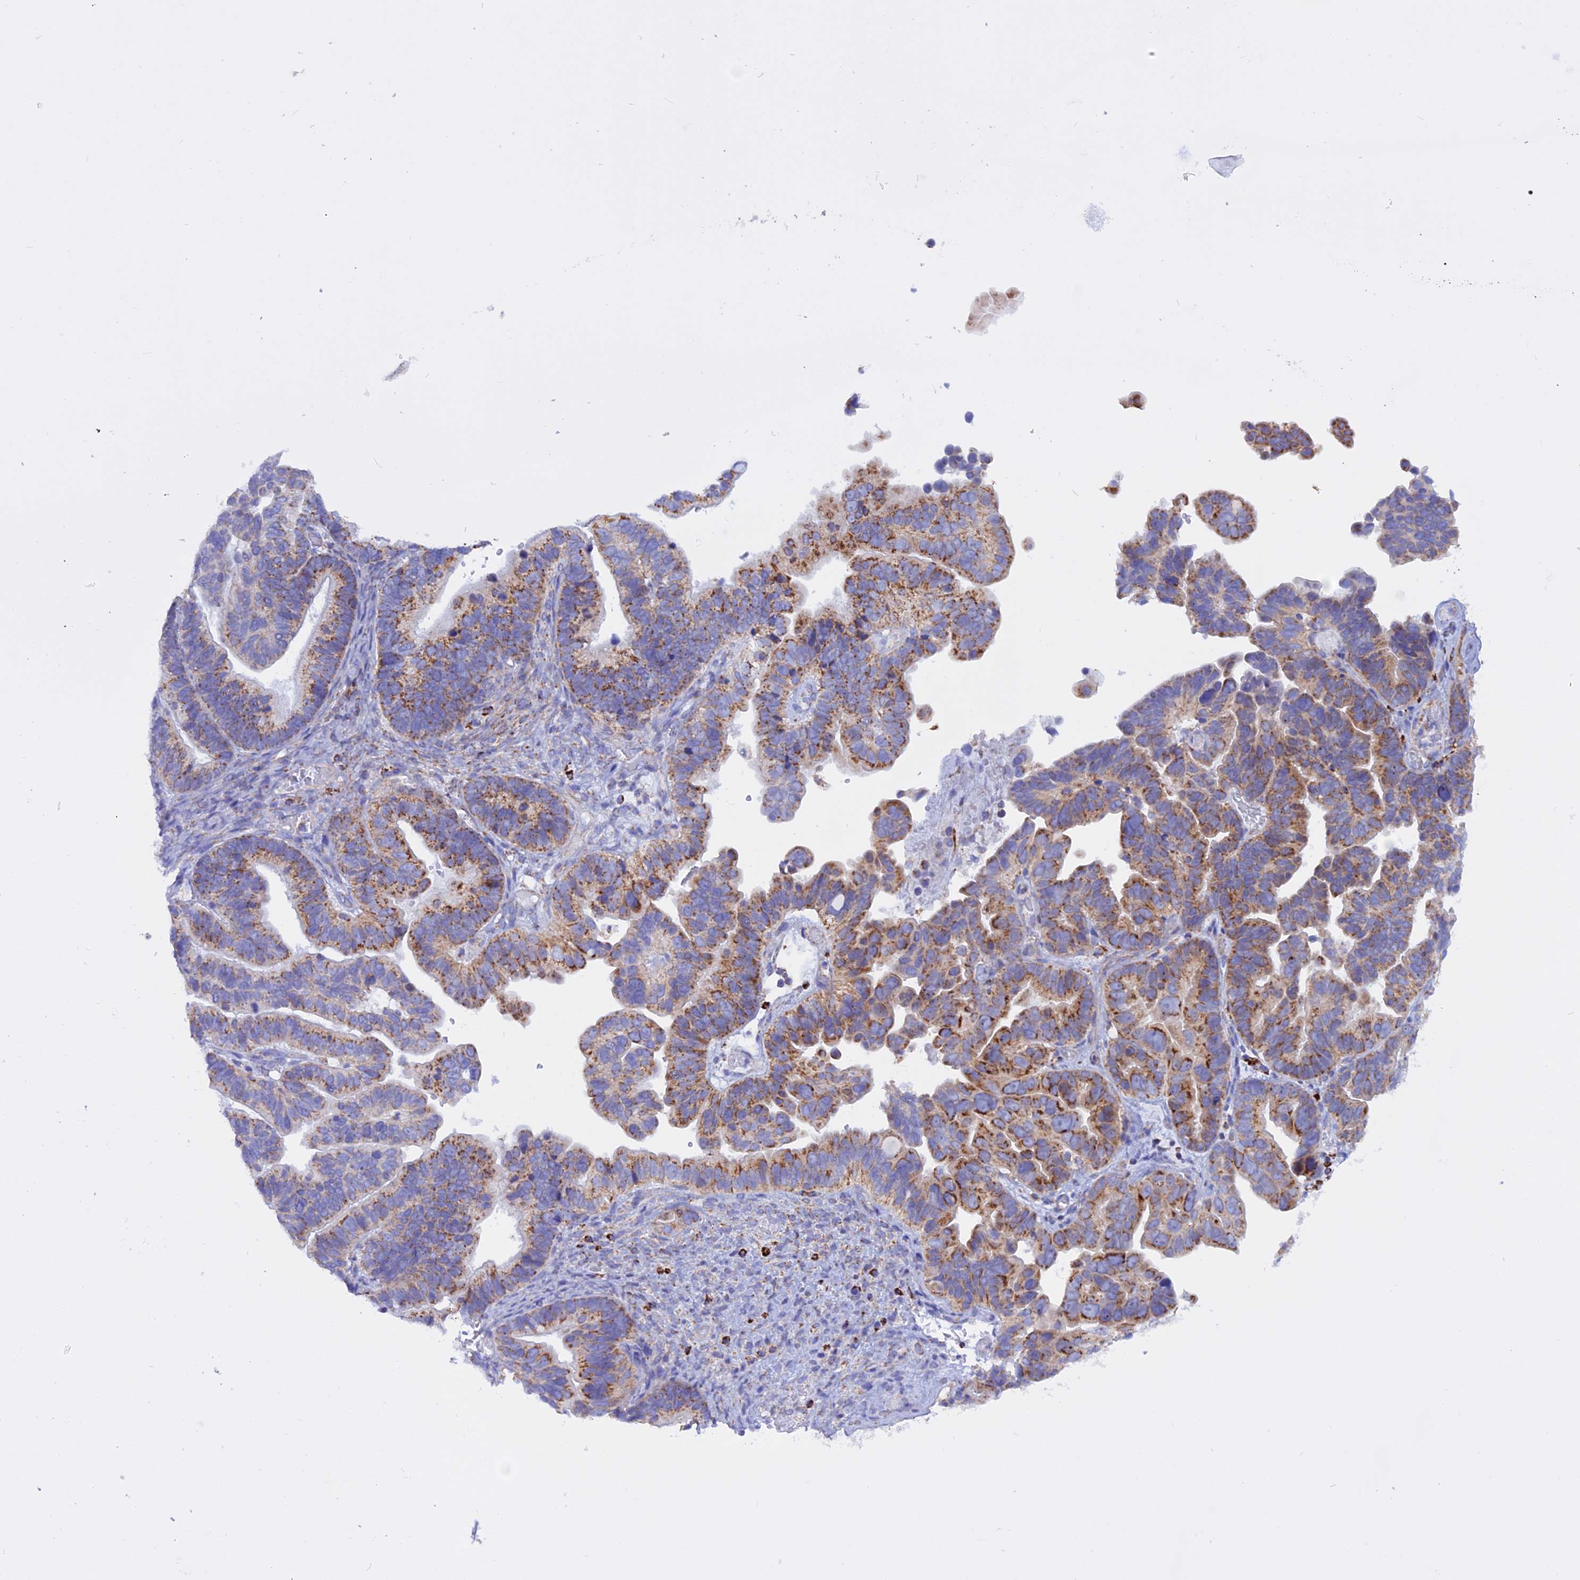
{"staining": {"intensity": "strong", "quantity": "25%-75%", "location": "cytoplasmic/membranous"}, "tissue": "ovarian cancer", "cell_type": "Tumor cells", "image_type": "cancer", "snomed": [{"axis": "morphology", "description": "Cystadenocarcinoma, serous, NOS"}, {"axis": "topography", "description": "Ovary"}], "caption": "Immunohistochemical staining of ovarian cancer demonstrates strong cytoplasmic/membranous protein positivity in approximately 25%-75% of tumor cells.", "gene": "GCDH", "patient": {"sex": "female", "age": 56}}